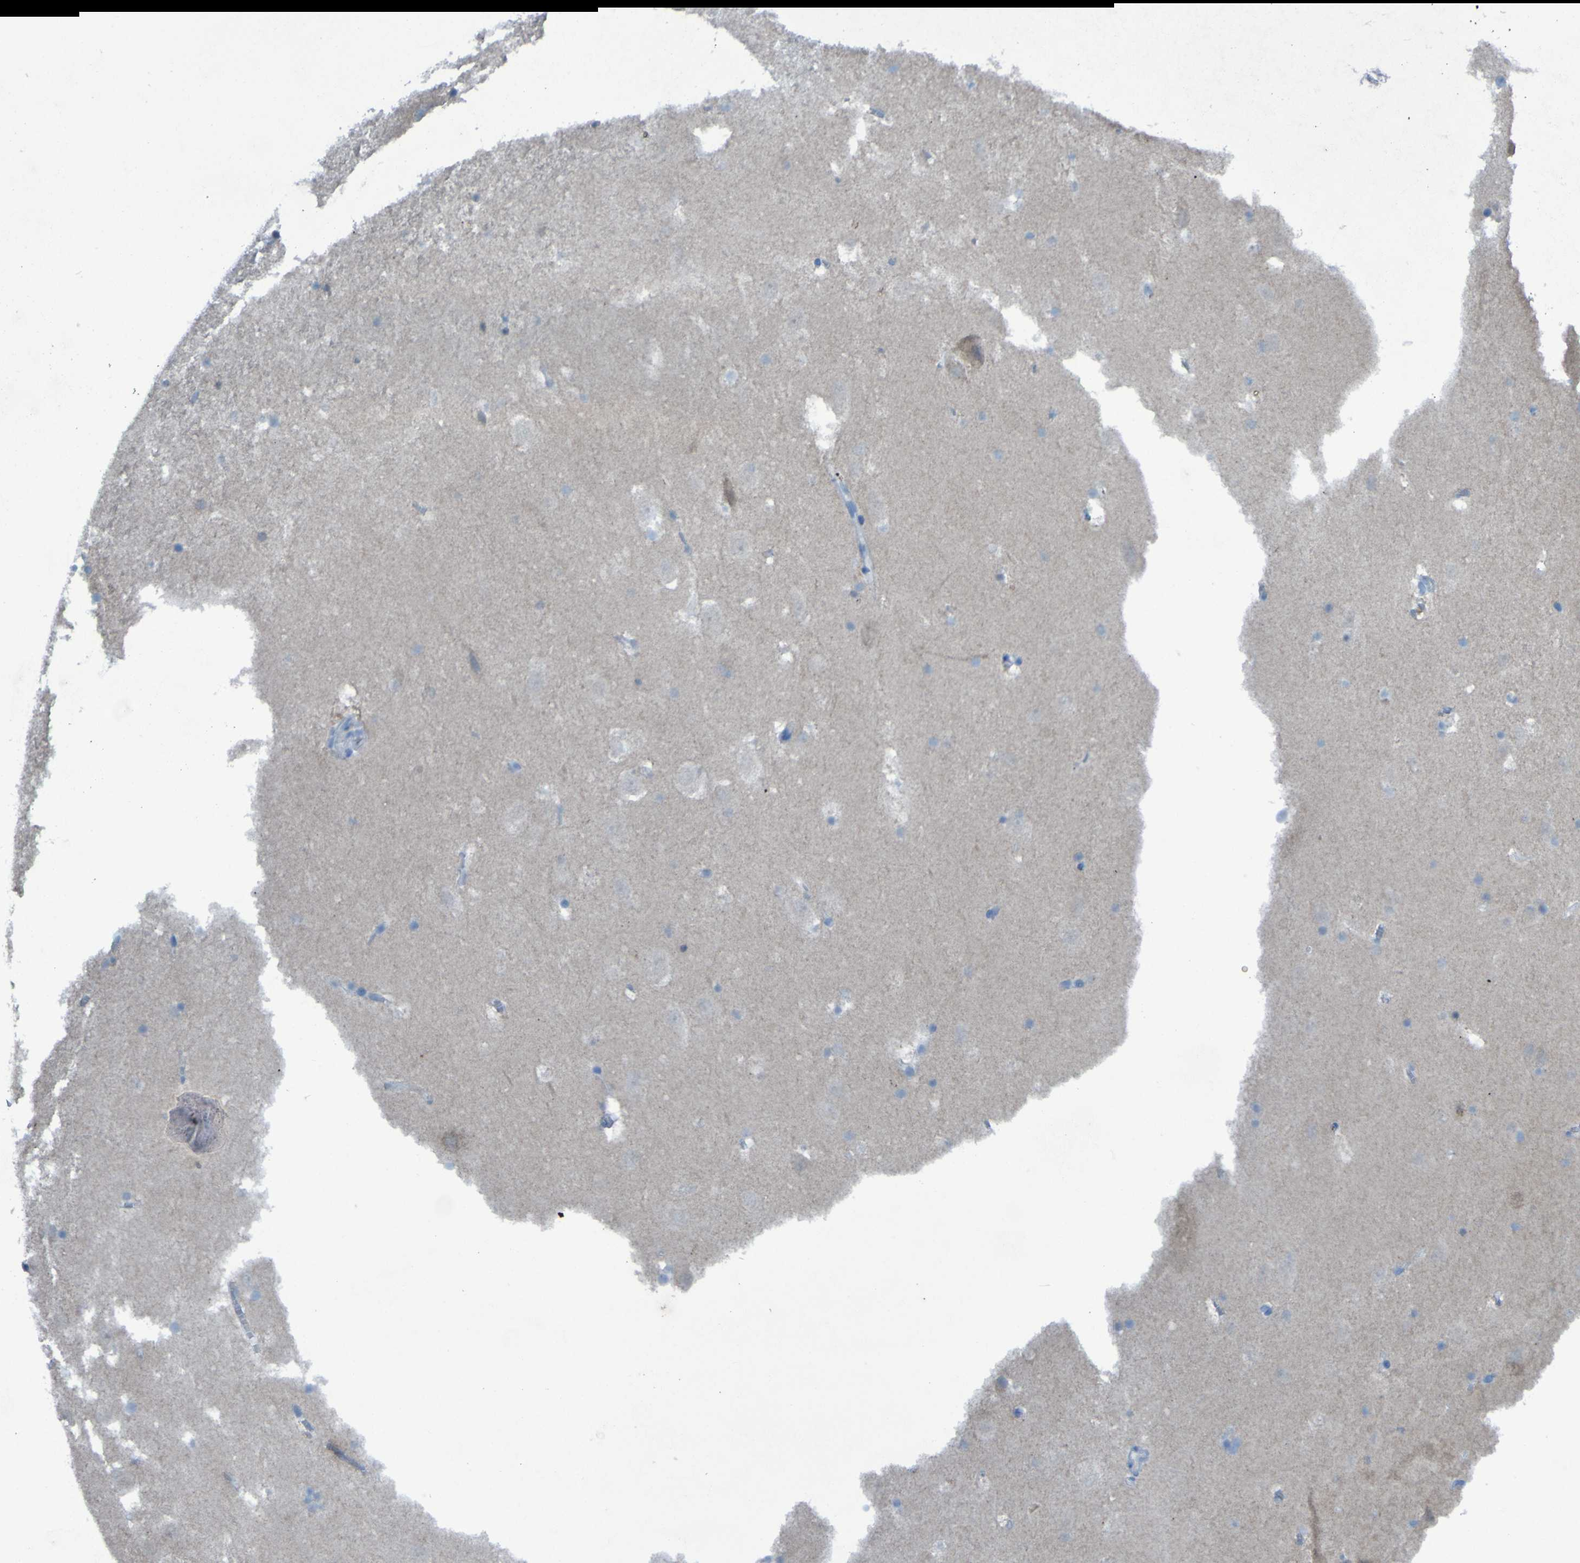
{"staining": {"intensity": "weak", "quantity": "<25%", "location": "nuclear"}, "tissue": "hippocampus", "cell_type": "Glial cells", "image_type": "normal", "snomed": [{"axis": "morphology", "description": "Normal tissue, NOS"}, {"axis": "topography", "description": "Hippocampus"}], "caption": "Immunohistochemistry image of unremarkable hippocampus: human hippocampus stained with DAB (3,3'-diaminobenzidine) exhibits no significant protein positivity in glial cells. (Brightfield microscopy of DAB immunohistochemistry (IHC) at high magnification).", "gene": "SGK2", "patient": {"sex": "male", "age": 45}}